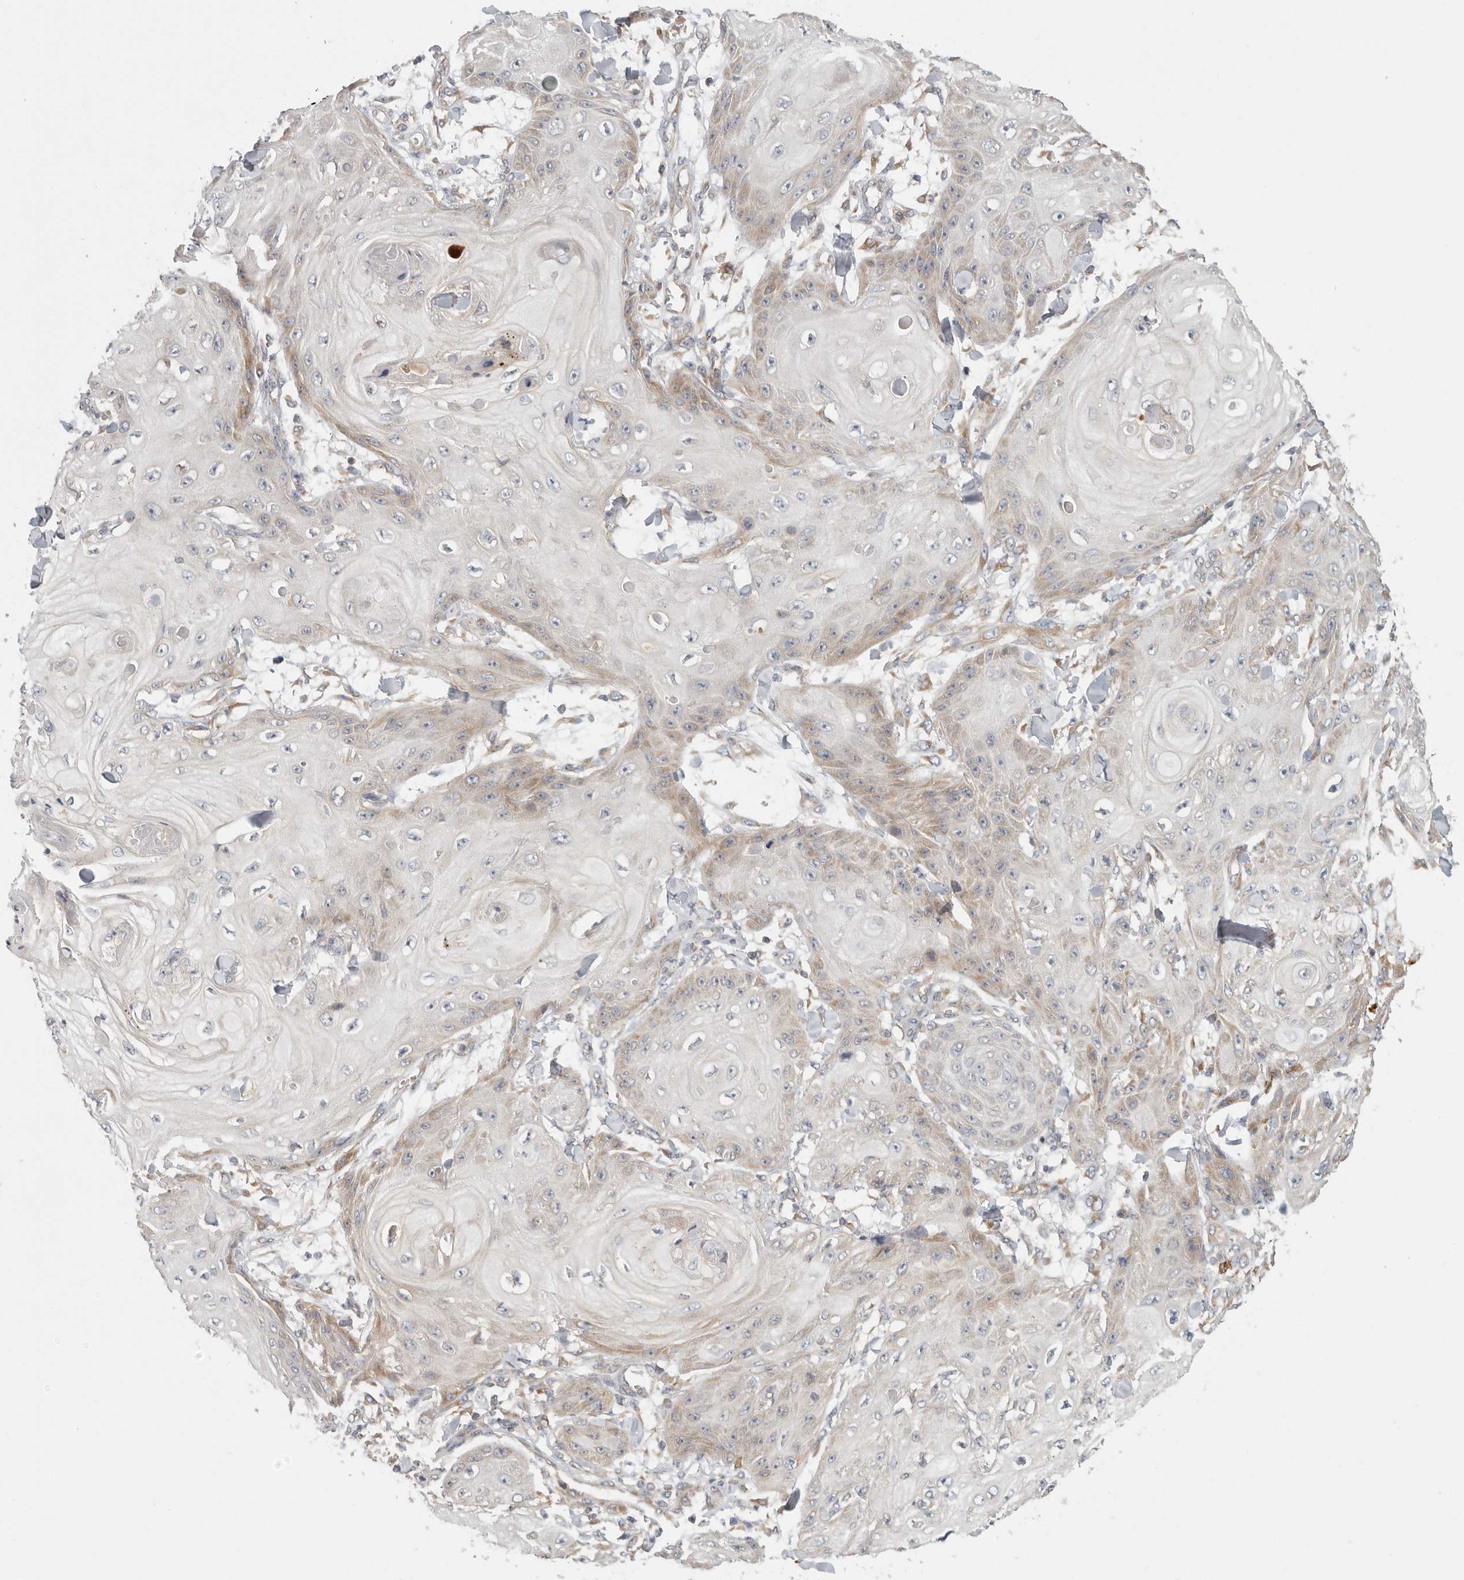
{"staining": {"intensity": "weak", "quantity": "25%-75%", "location": "cytoplasmic/membranous"}, "tissue": "skin cancer", "cell_type": "Tumor cells", "image_type": "cancer", "snomed": [{"axis": "morphology", "description": "Squamous cell carcinoma, NOS"}, {"axis": "topography", "description": "Skin"}], "caption": "Protein expression analysis of skin squamous cell carcinoma shows weak cytoplasmic/membranous expression in approximately 25%-75% of tumor cells.", "gene": "BCAP29", "patient": {"sex": "male", "age": 74}}